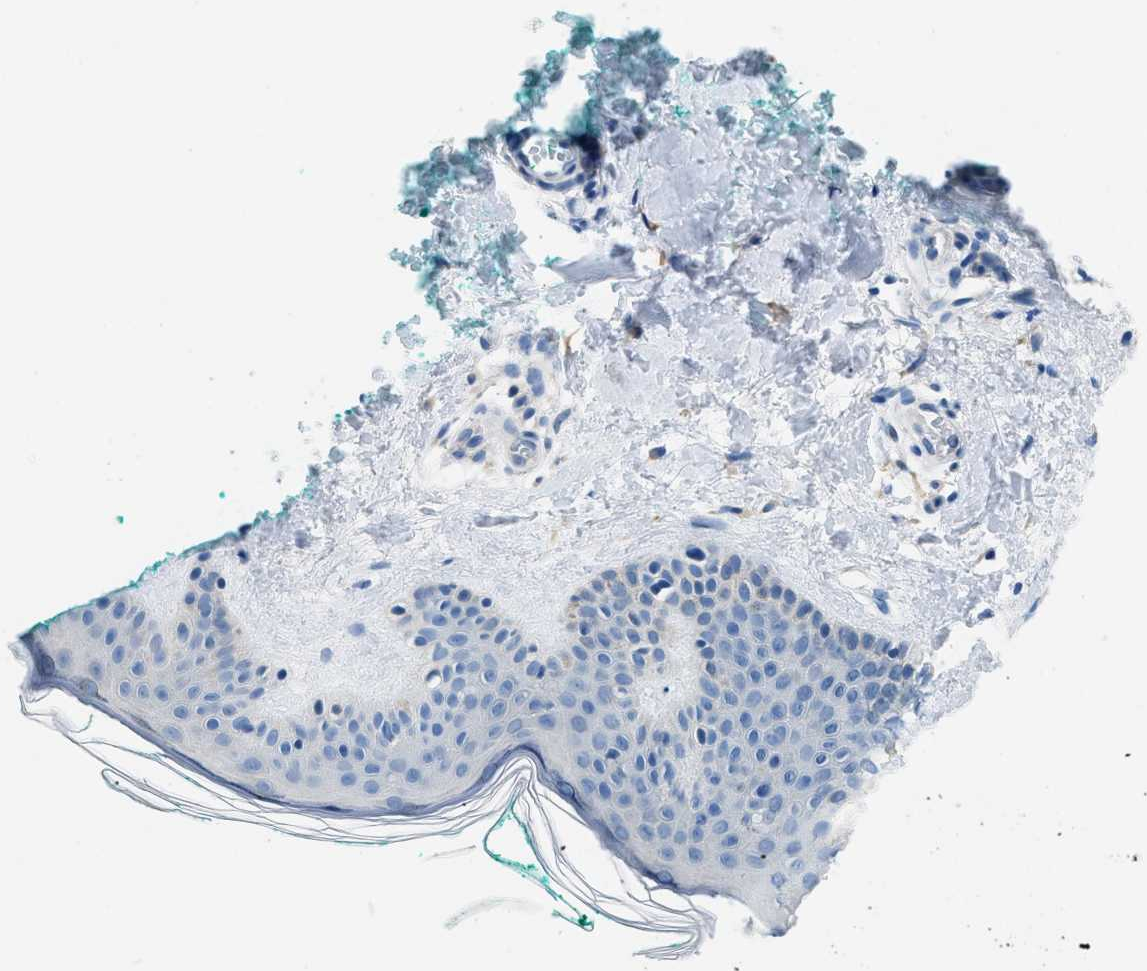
{"staining": {"intensity": "negative", "quantity": "none", "location": "none"}, "tissue": "skin", "cell_type": "Fibroblasts", "image_type": "normal", "snomed": [{"axis": "morphology", "description": "Normal tissue, NOS"}, {"axis": "topography", "description": "Skin"}], "caption": "Immunohistochemistry (IHC) photomicrograph of unremarkable skin: skin stained with DAB (3,3'-diaminobenzidine) demonstrates no significant protein positivity in fibroblasts.", "gene": "CLDN18", "patient": {"sex": "male", "age": 30}}